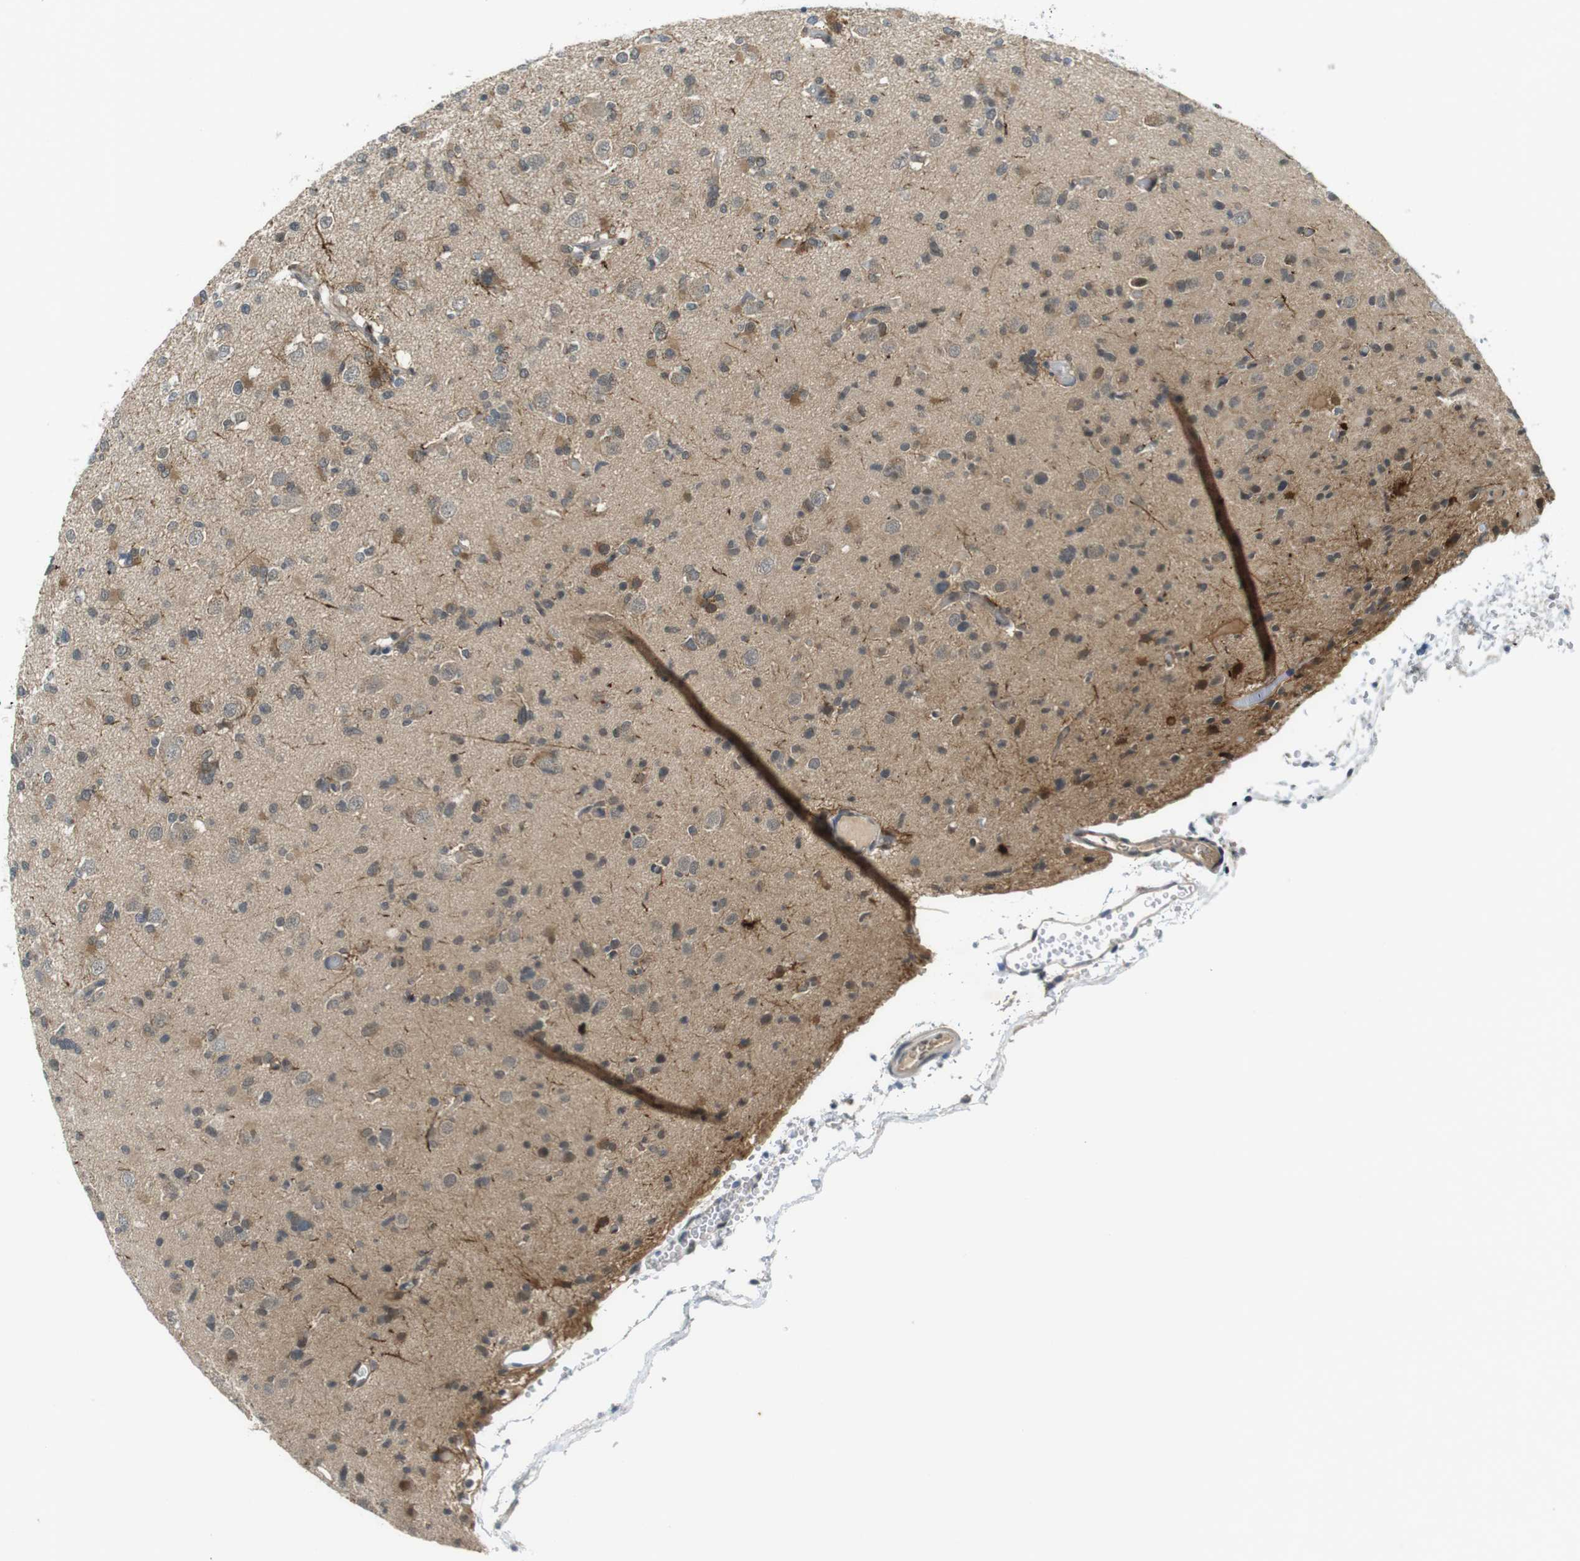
{"staining": {"intensity": "moderate", "quantity": "<25%", "location": "nuclear"}, "tissue": "glioma", "cell_type": "Tumor cells", "image_type": "cancer", "snomed": [{"axis": "morphology", "description": "Glioma, malignant, Low grade"}, {"axis": "topography", "description": "Brain"}], "caption": "Glioma stained with DAB immunohistochemistry (IHC) shows low levels of moderate nuclear expression in about <25% of tumor cells.", "gene": "MAPKAPK5", "patient": {"sex": "female", "age": 22}}